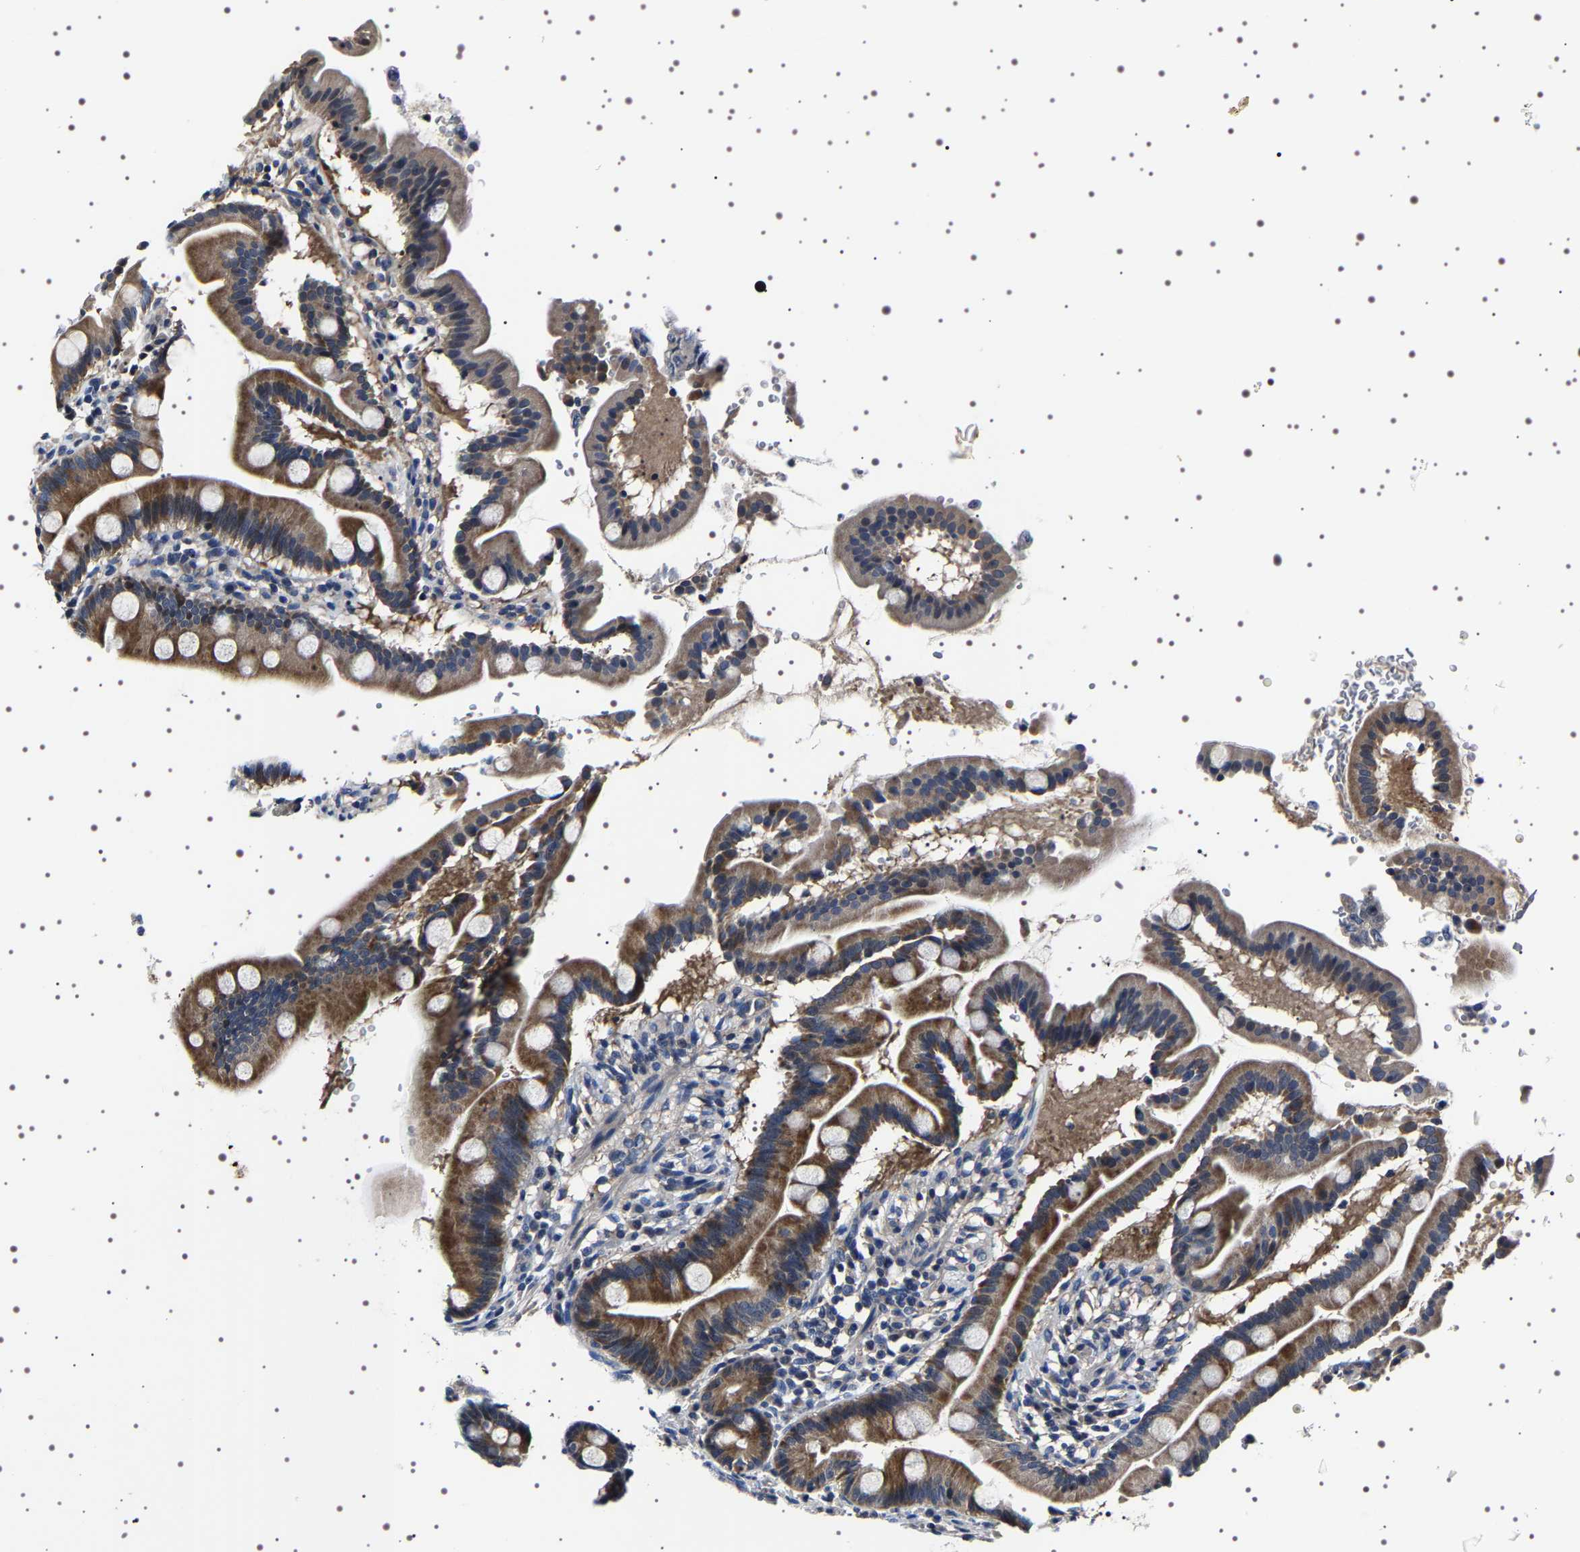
{"staining": {"intensity": "strong", "quantity": "25%-75%", "location": "cytoplasmic/membranous"}, "tissue": "duodenum", "cell_type": "Glandular cells", "image_type": "normal", "snomed": [{"axis": "morphology", "description": "Normal tissue, NOS"}, {"axis": "topography", "description": "Duodenum"}], "caption": "IHC staining of benign duodenum, which exhibits high levels of strong cytoplasmic/membranous expression in approximately 25%-75% of glandular cells indicating strong cytoplasmic/membranous protein expression. The staining was performed using DAB (brown) for protein detection and nuclei were counterstained in hematoxylin (blue).", "gene": "TARBP1", "patient": {"sex": "male", "age": 50}}